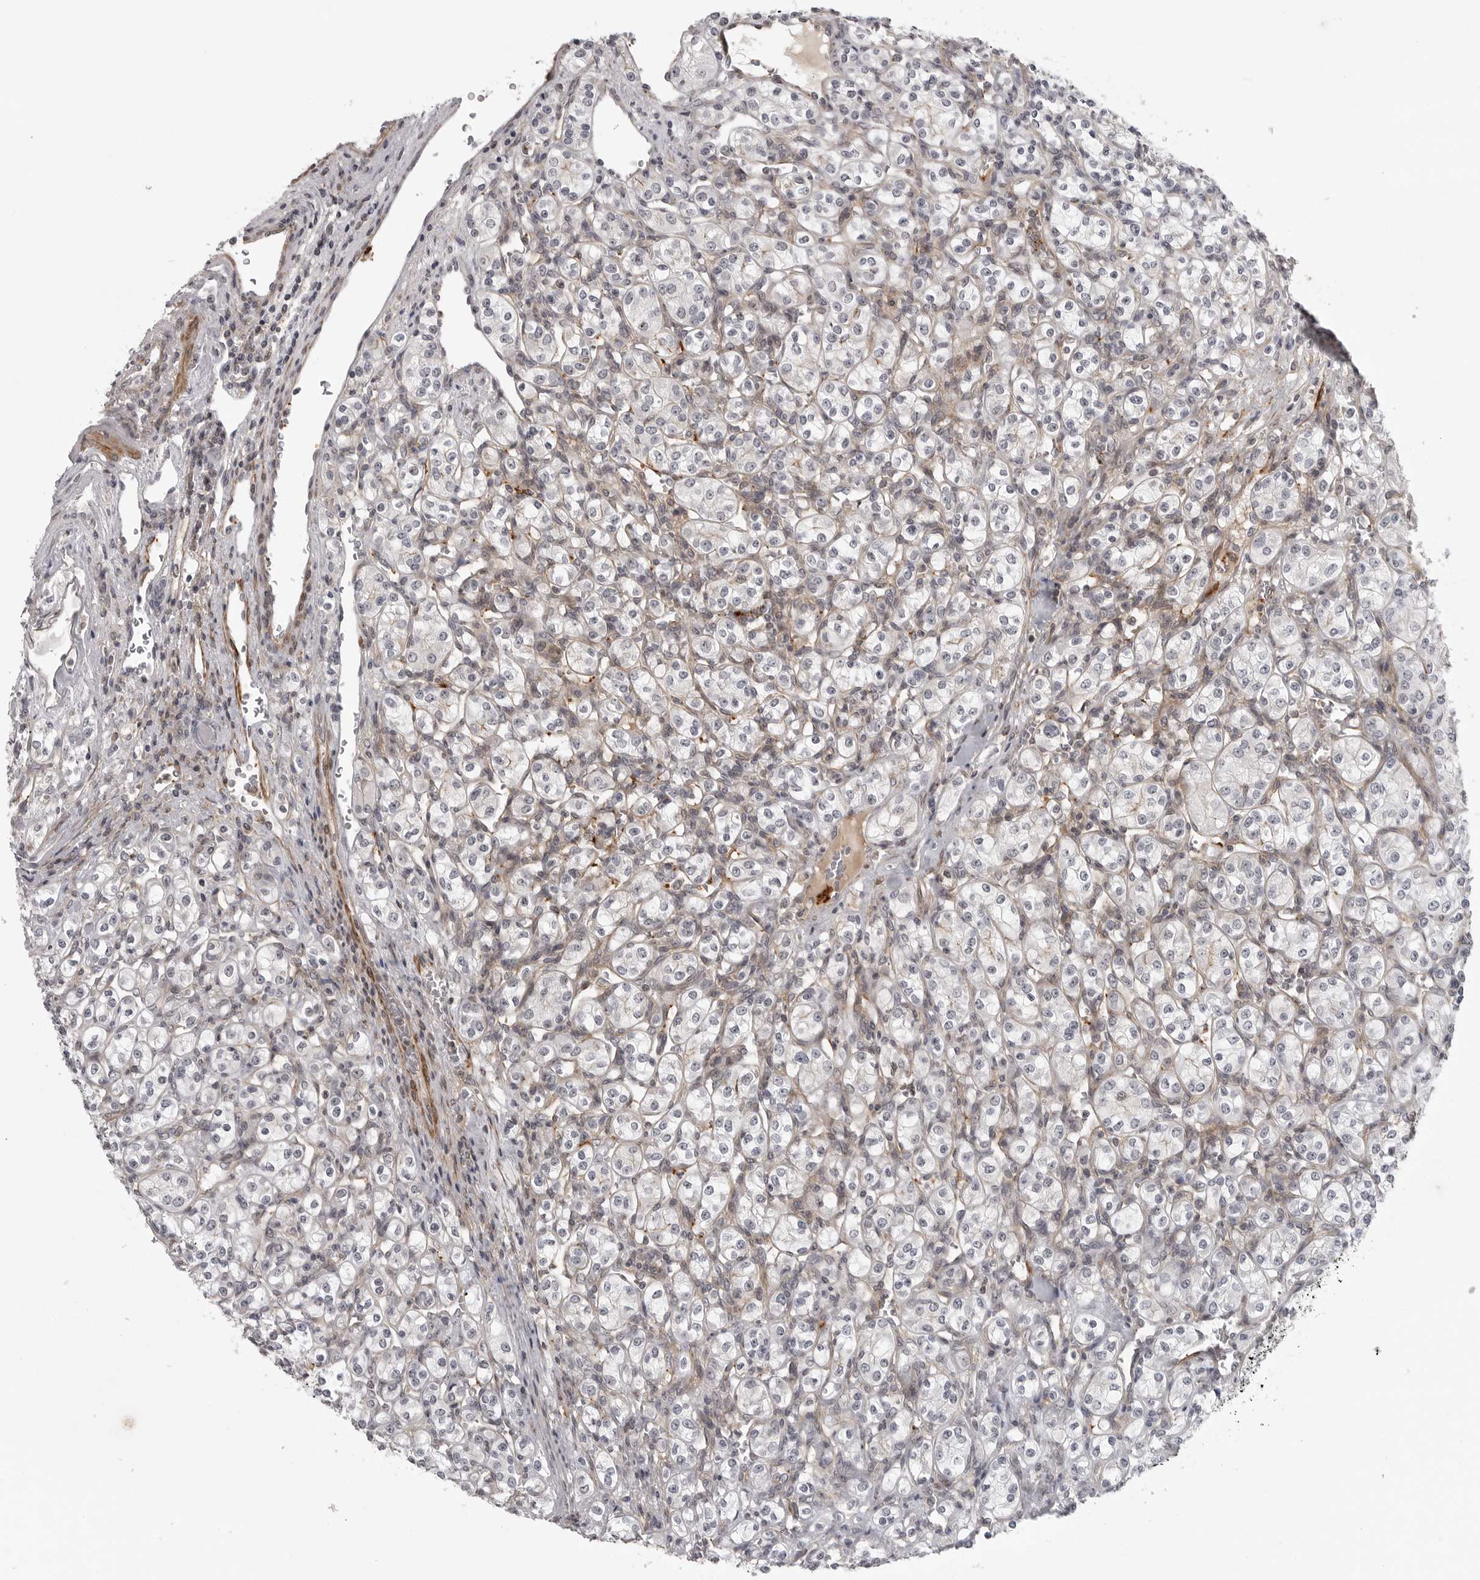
{"staining": {"intensity": "negative", "quantity": "none", "location": "none"}, "tissue": "renal cancer", "cell_type": "Tumor cells", "image_type": "cancer", "snomed": [{"axis": "morphology", "description": "Adenocarcinoma, NOS"}, {"axis": "topography", "description": "Kidney"}], "caption": "Adenocarcinoma (renal) was stained to show a protein in brown. There is no significant positivity in tumor cells. (Brightfield microscopy of DAB (3,3'-diaminobenzidine) immunohistochemistry (IHC) at high magnification).", "gene": "TUT4", "patient": {"sex": "male", "age": 77}}